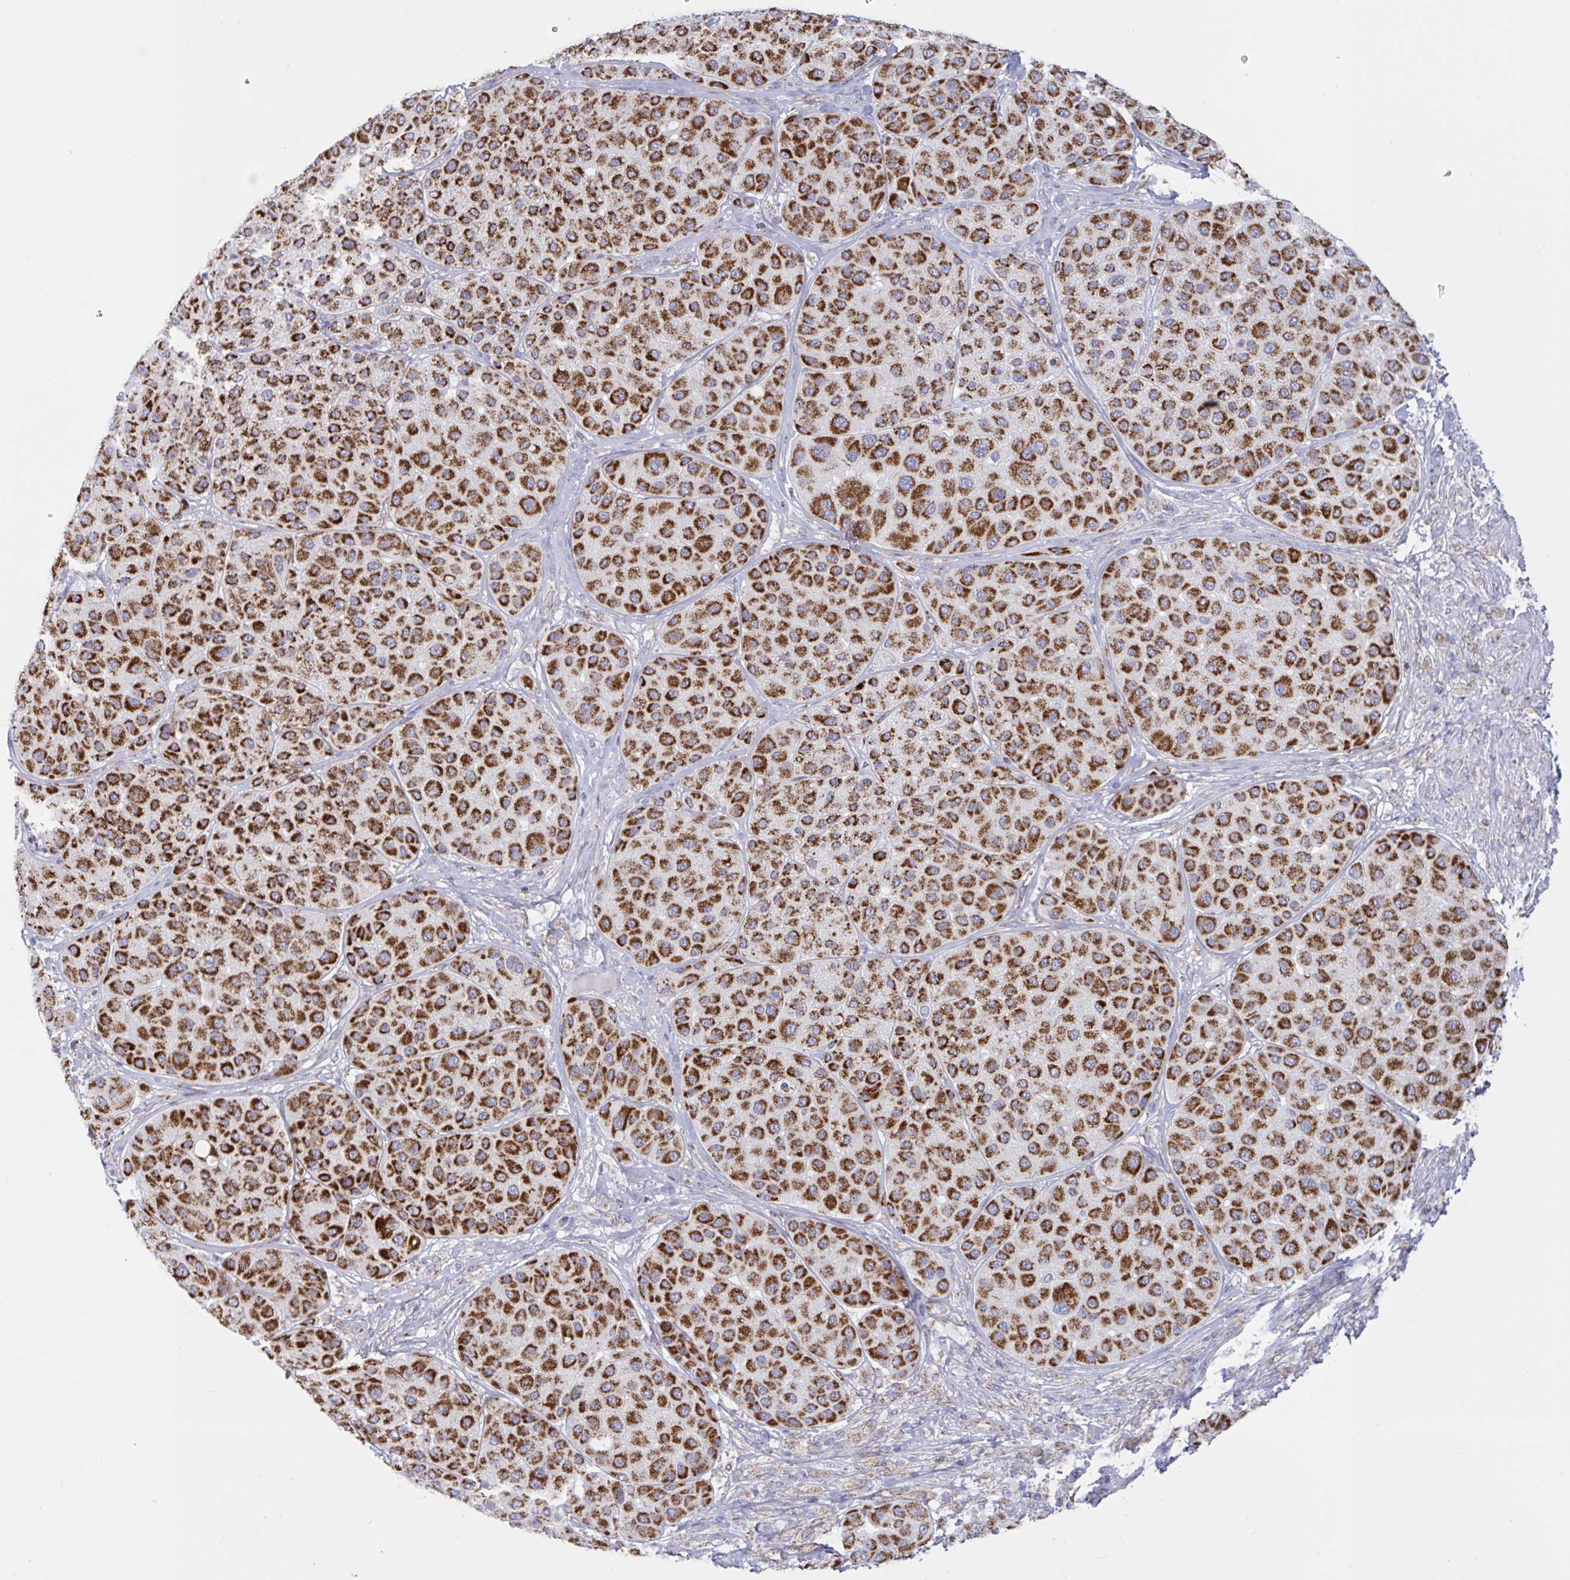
{"staining": {"intensity": "strong", "quantity": ">75%", "location": "cytoplasmic/membranous"}, "tissue": "melanoma", "cell_type": "Tumor cells", "image_type": "cancer", "snomed": [{"axis": "morphology", "description": "Malignant melanoma, Metastatic site"}, {"axis": "topography", "description": "Smooth muscle"}], "caption": "Human melanoma stained with a protein marker exhibits strong staining in tumor cells.", "gene": "HSPE1", "patient": {"sex": "male", "age": 41}}